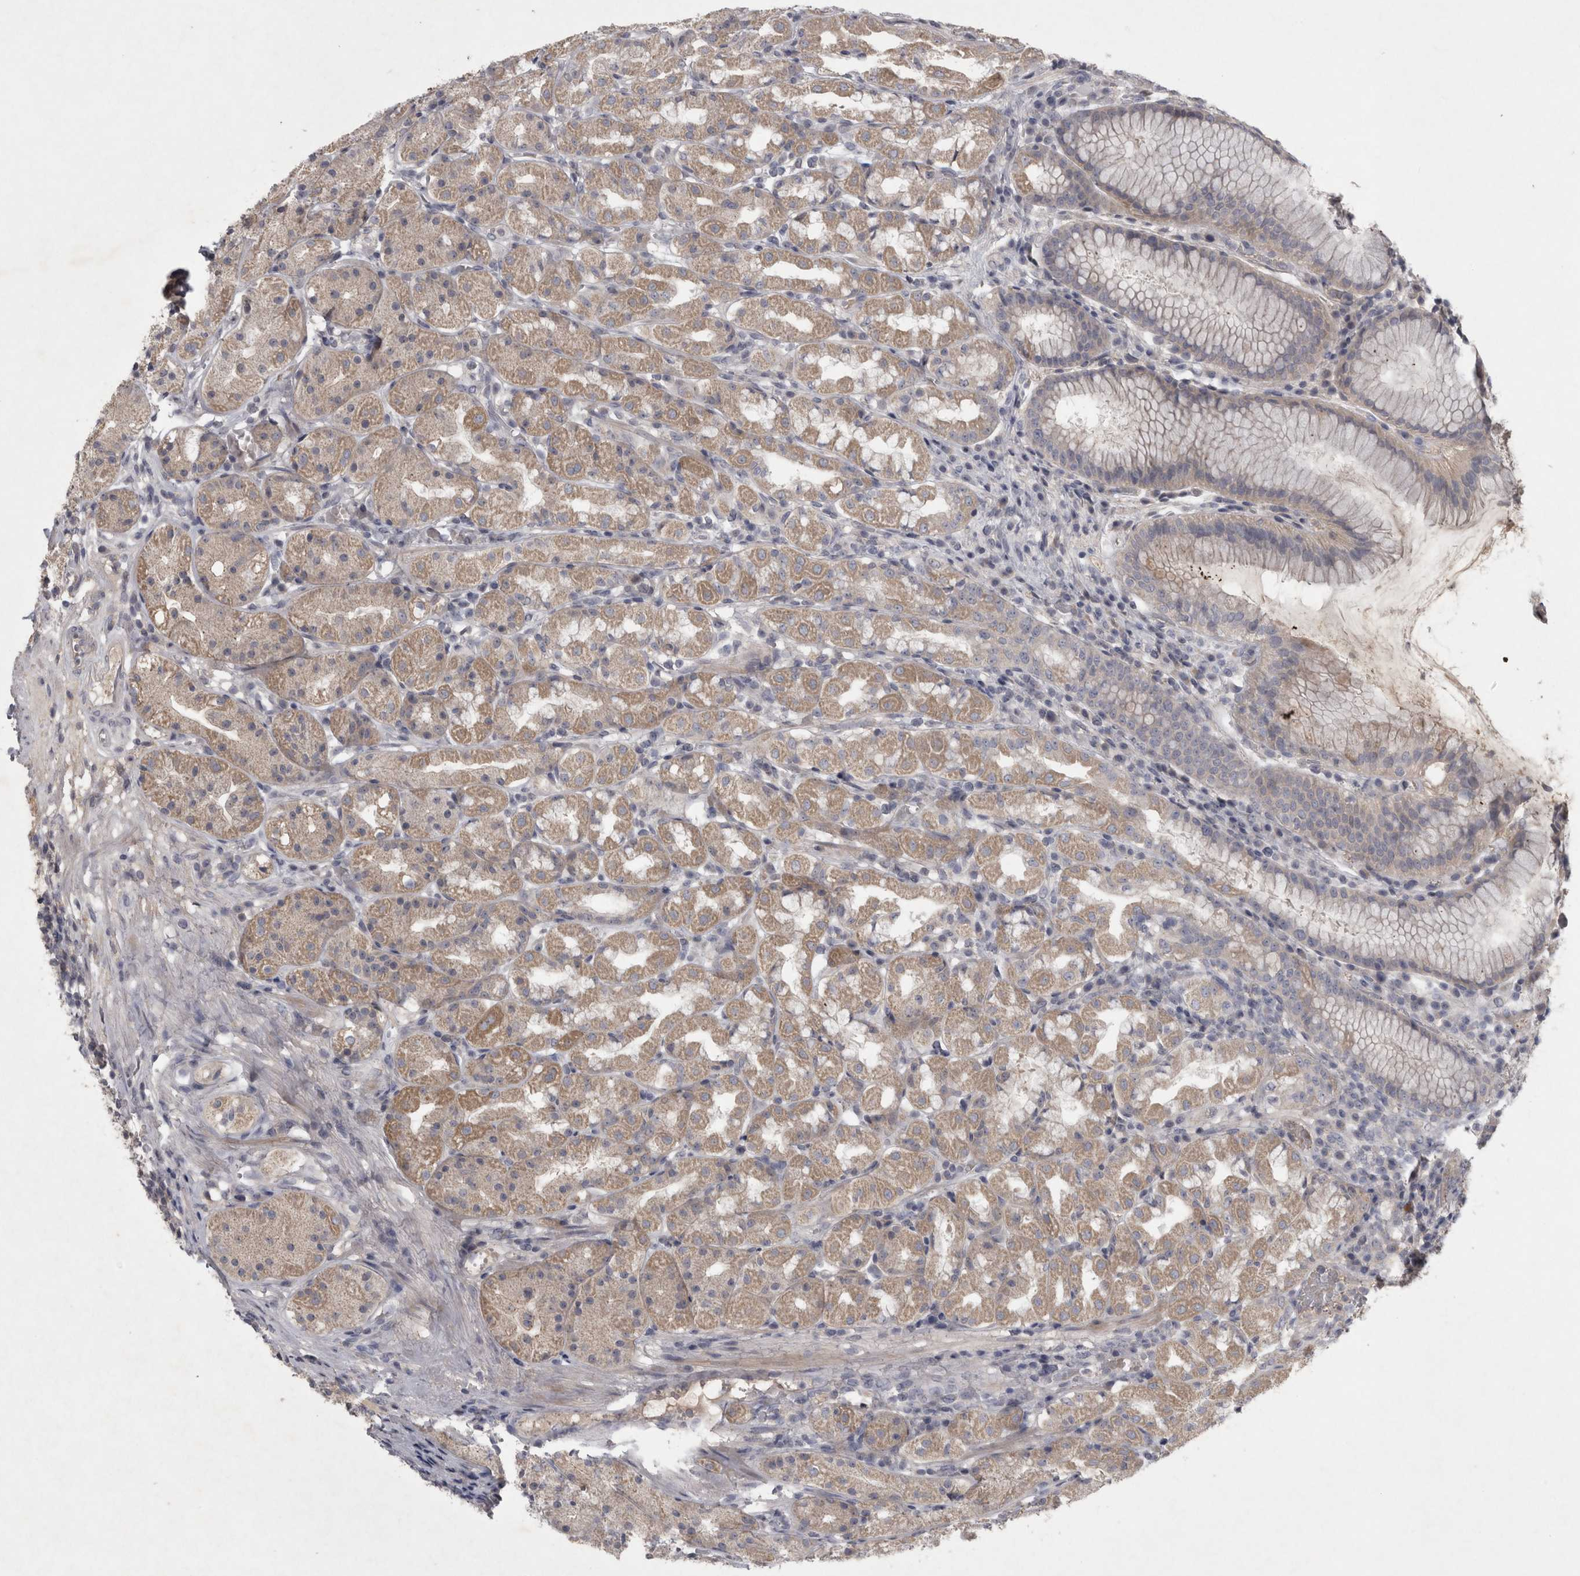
{"staining": {"intensity": "weak", "quantity": "25%-75%", "location": "cytoplasmic/membranous"}, "tissue": "stomach", "cell_type": "Glandular cells", "image_type": "normal", "snomed": [{"axis": "morphology", "description": "Normal tissue, NOS"}, {"axis": "topography", "description": "Stomach, lower"}], "caption": "IHC of unremarkable human stomach exhibits low levels of weak cytoplasmic/membranous expression in about 25%-75% of glandular cells. (DAB IHC, brown staining for protein, blue staining for nuclei).", "gene": "ENPP7", "patient": {"sex": "female", "age": 56}}